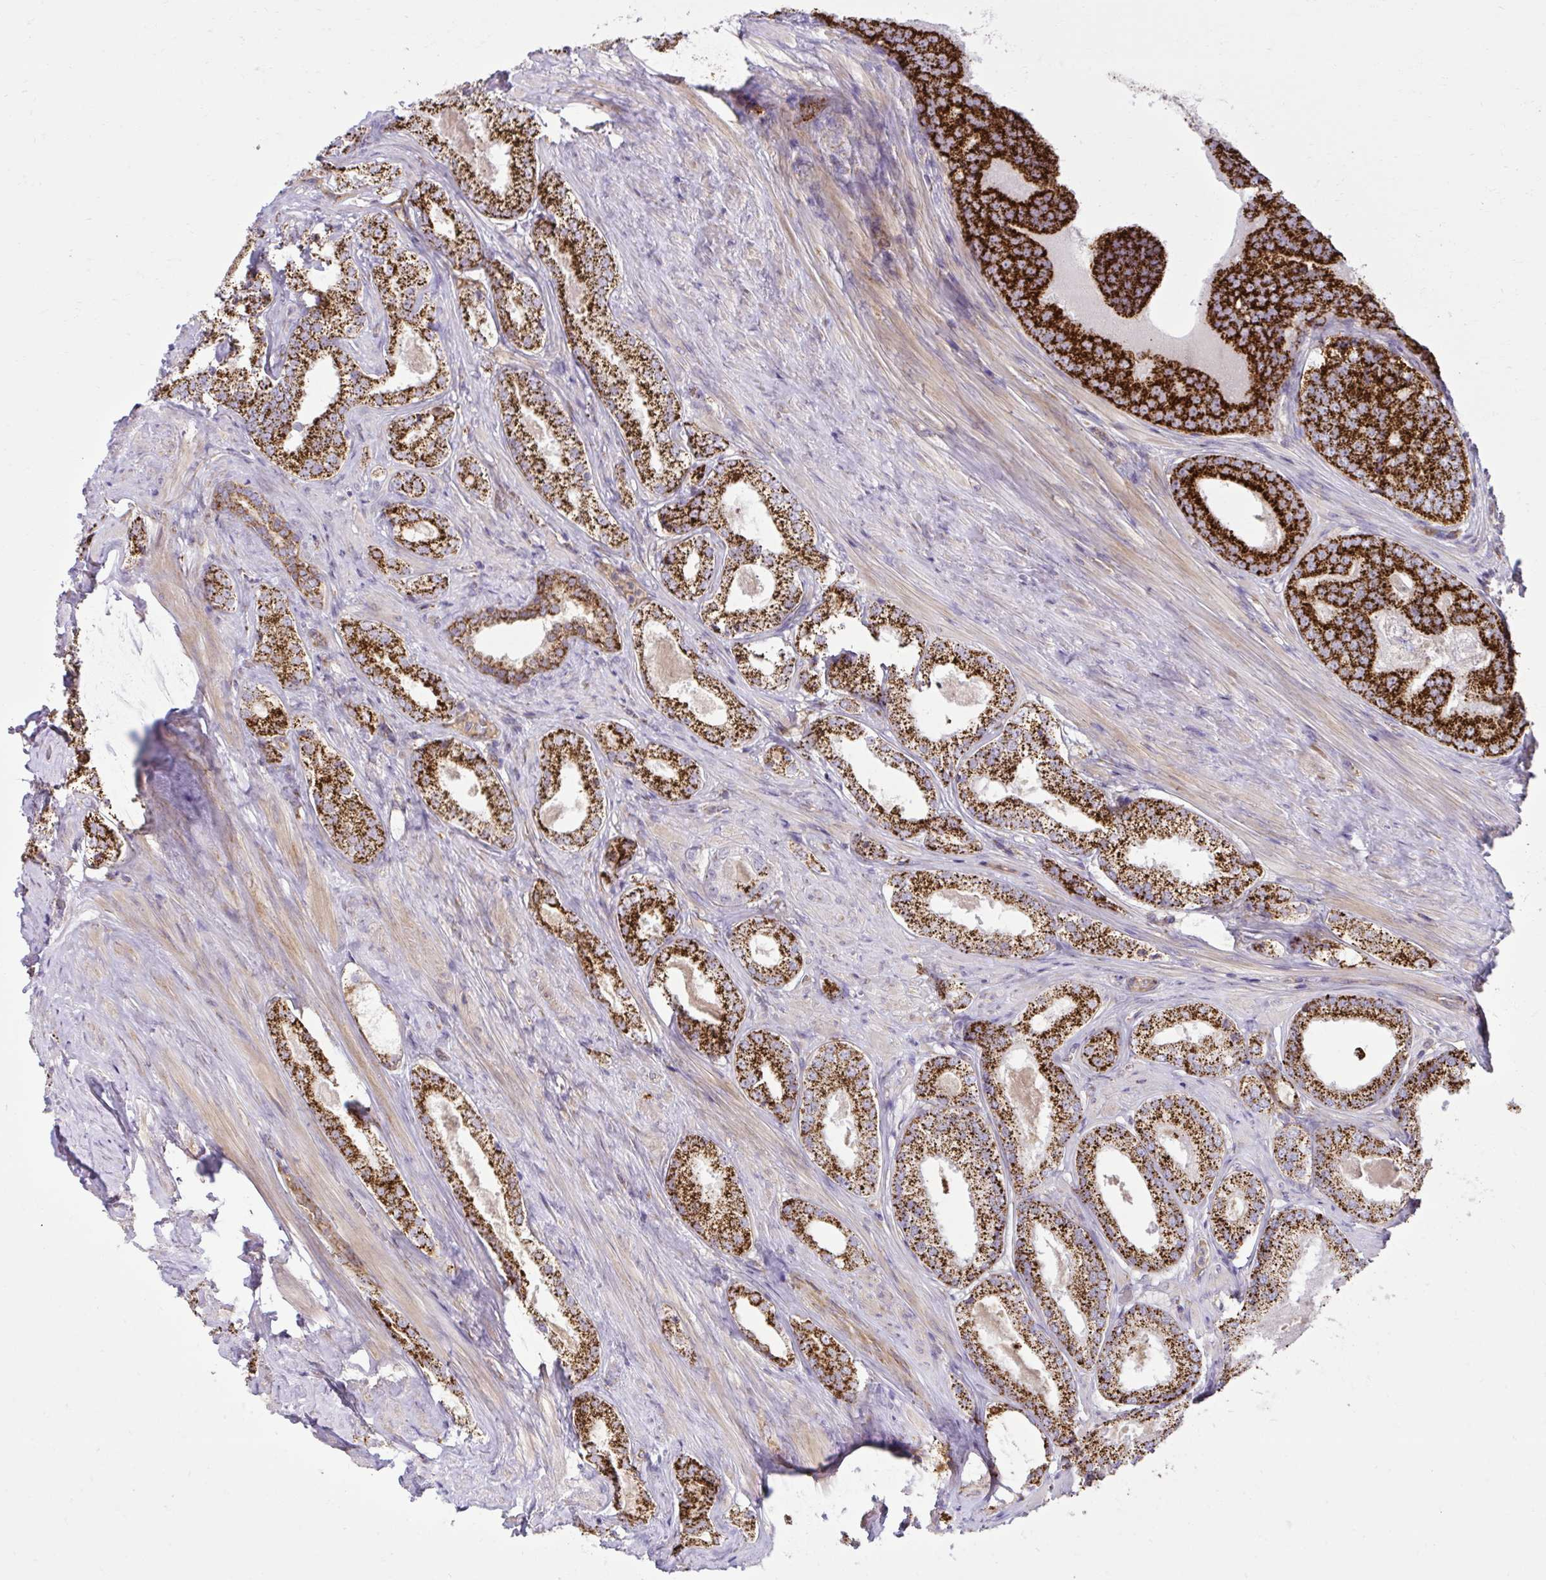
{"staining": {"intensity": "strong", "quantity": ">75%", "location": "cytoplasmic/membranous"}, "tissue": "prostate cancer", "cell_type": "Tumor cells", "image_type": "cancer", "snomed": [{"axis": "morphology", "description": "Adenocarcinoma, NOS"}, {"axis": "morphology", "description": "Adenocarcinoma, Low grade"}, {"axis": "topography", "description": "Prostate"}], "caption": "The micrograph reveals staining of prostate cancer, revealing strong cytoplasmic/membranous protein expression (brown color) within tumor cells.", "gene": "LIMS1", "patient": {"sex": "male", "age": 68}}